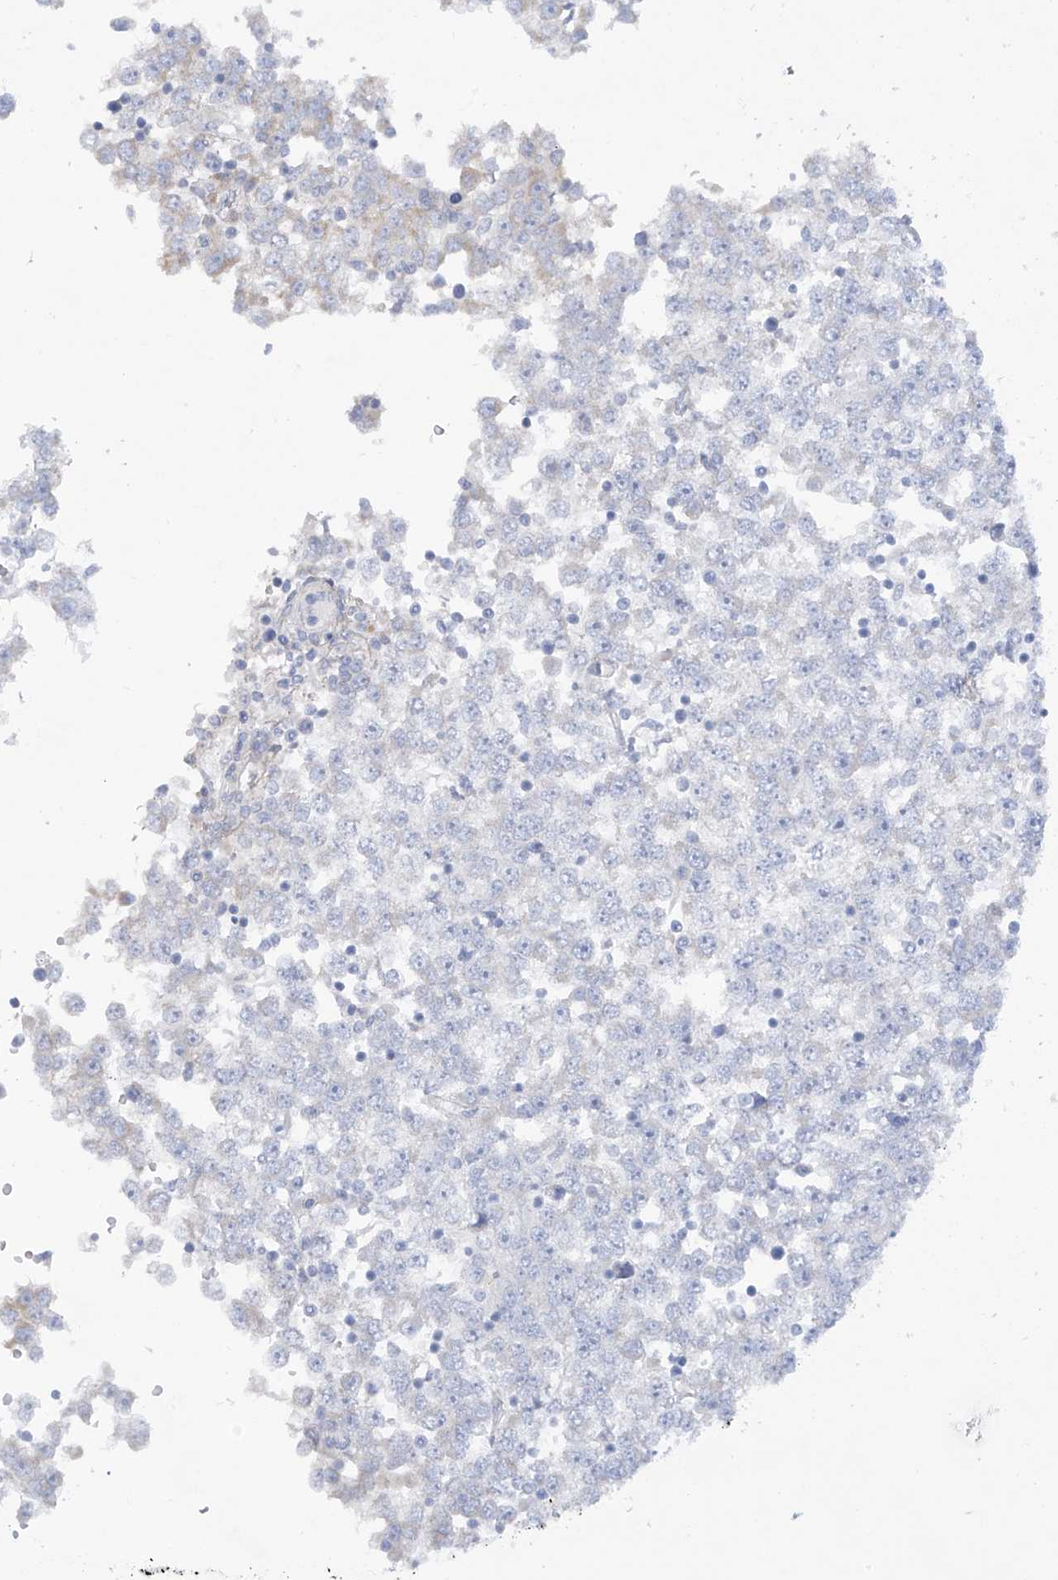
{"staining": {"intensity": "negative", "quantity": "none", "location": "none"}, "tissue": "testis cancer", "cell_type": "Tumor cells", "image_type": "cancer", "snomed": [{"axis": "morphology", "description": "Seminoma, NOS"}, {"axis": "topography", "description": "Testis"}], "caption": "DAB (3,3'-diaminobenzidine) immunohistochemical staining of human testis seminoma reveals no significant positivity in tumor cells. (DAB immunohistochemistry (IHC) with hematoxylin counter stain).", "gene": "TRMT2B", "patient": {"sex": "male", "age": 65}}